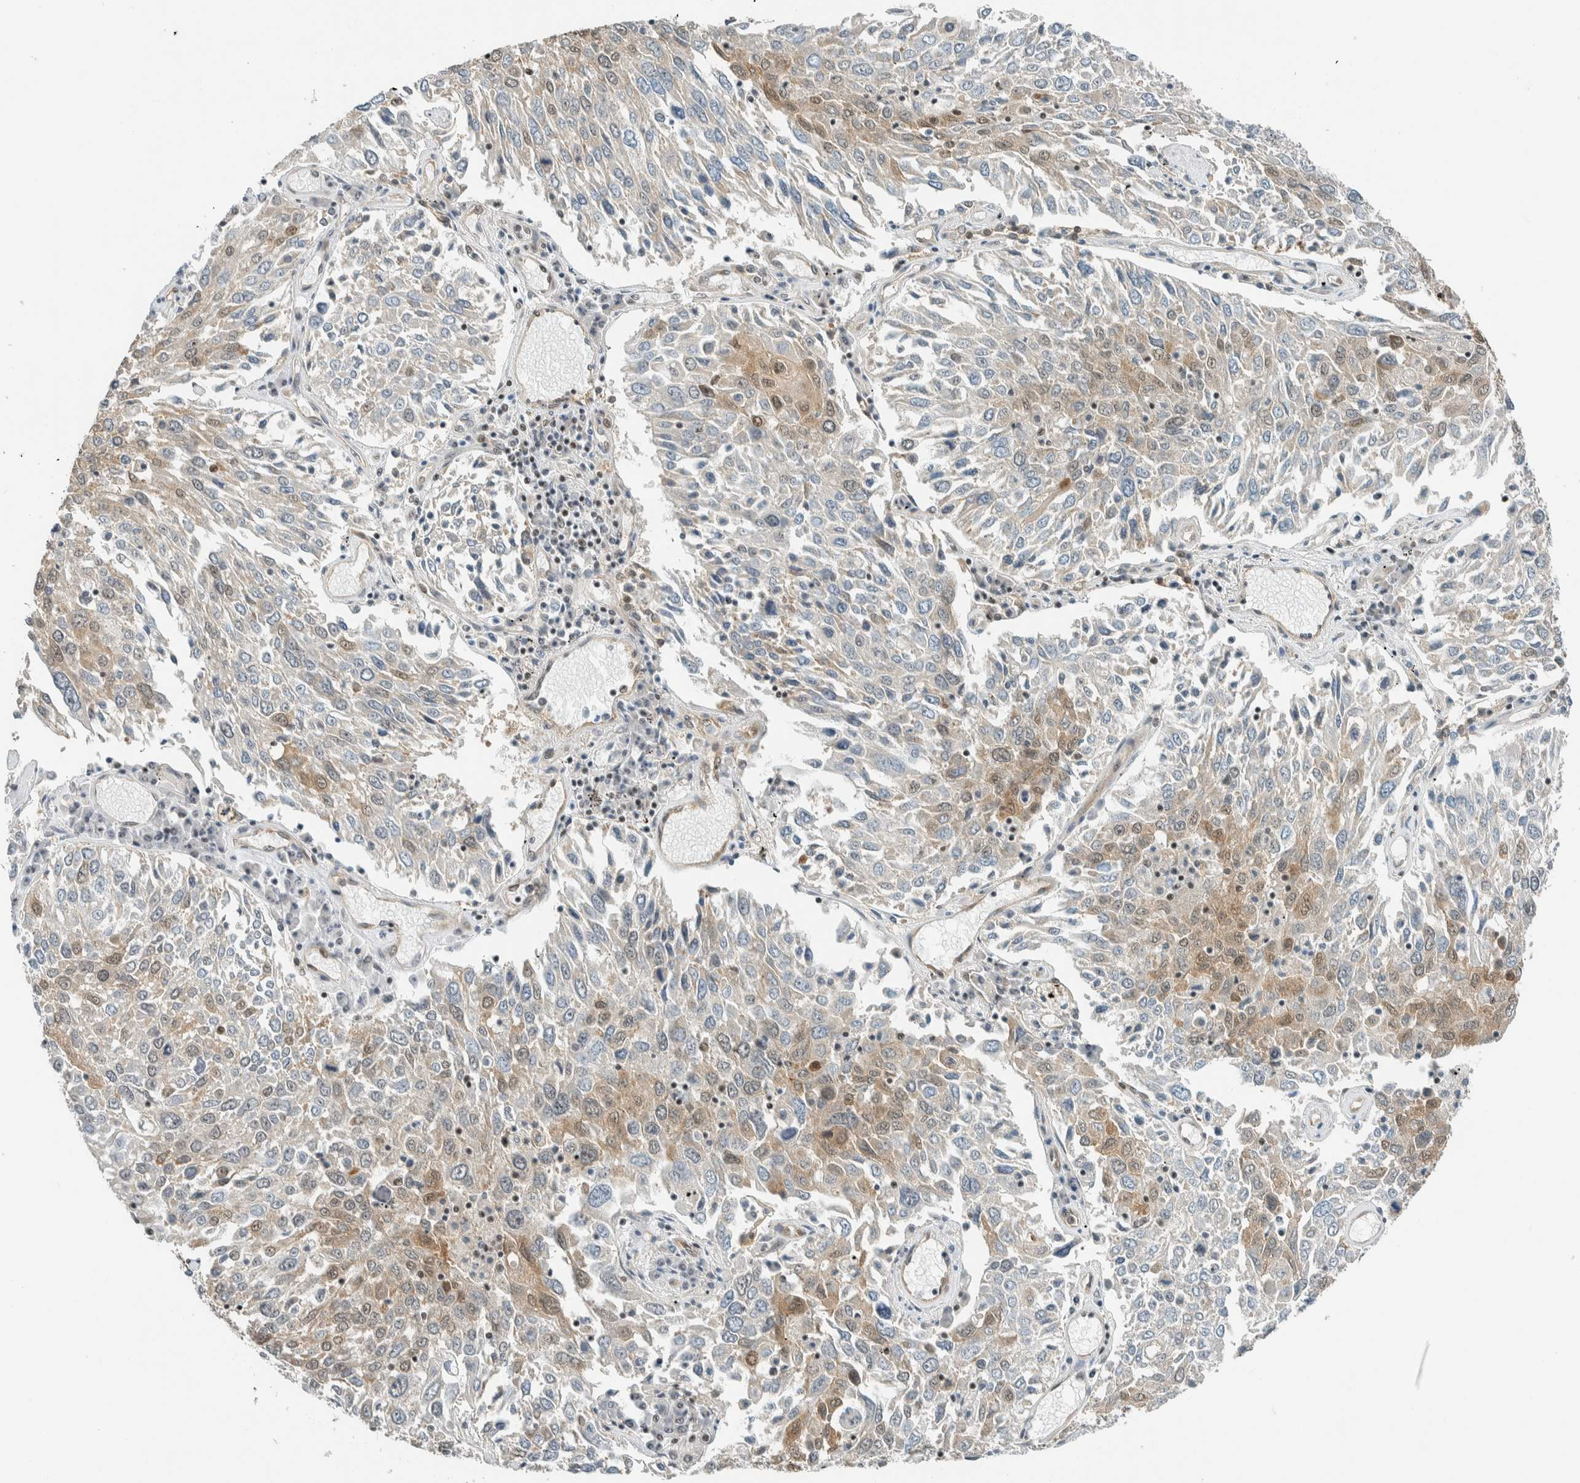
{"staining": {"intensity": "moderate", "quantity": "<25%", "location": "cytoplasmic/membranous"}, "tissue": "lung cancer", "cell_type": "Tumor cells", "image_type": "cancer", "snomed": [{"axis": "morphology", "description": "Squamous cell carcinoma, NOS"}, {"axis": "topography", "description": "Lung"}], "caption": "This image shows IHC staining of lung cancer, with low moderate cytoplasmic/membranous expression in about <25% of tumor cells.", "gene": "NIBAN2", "patient": {"sex": "male", "age": 65}}